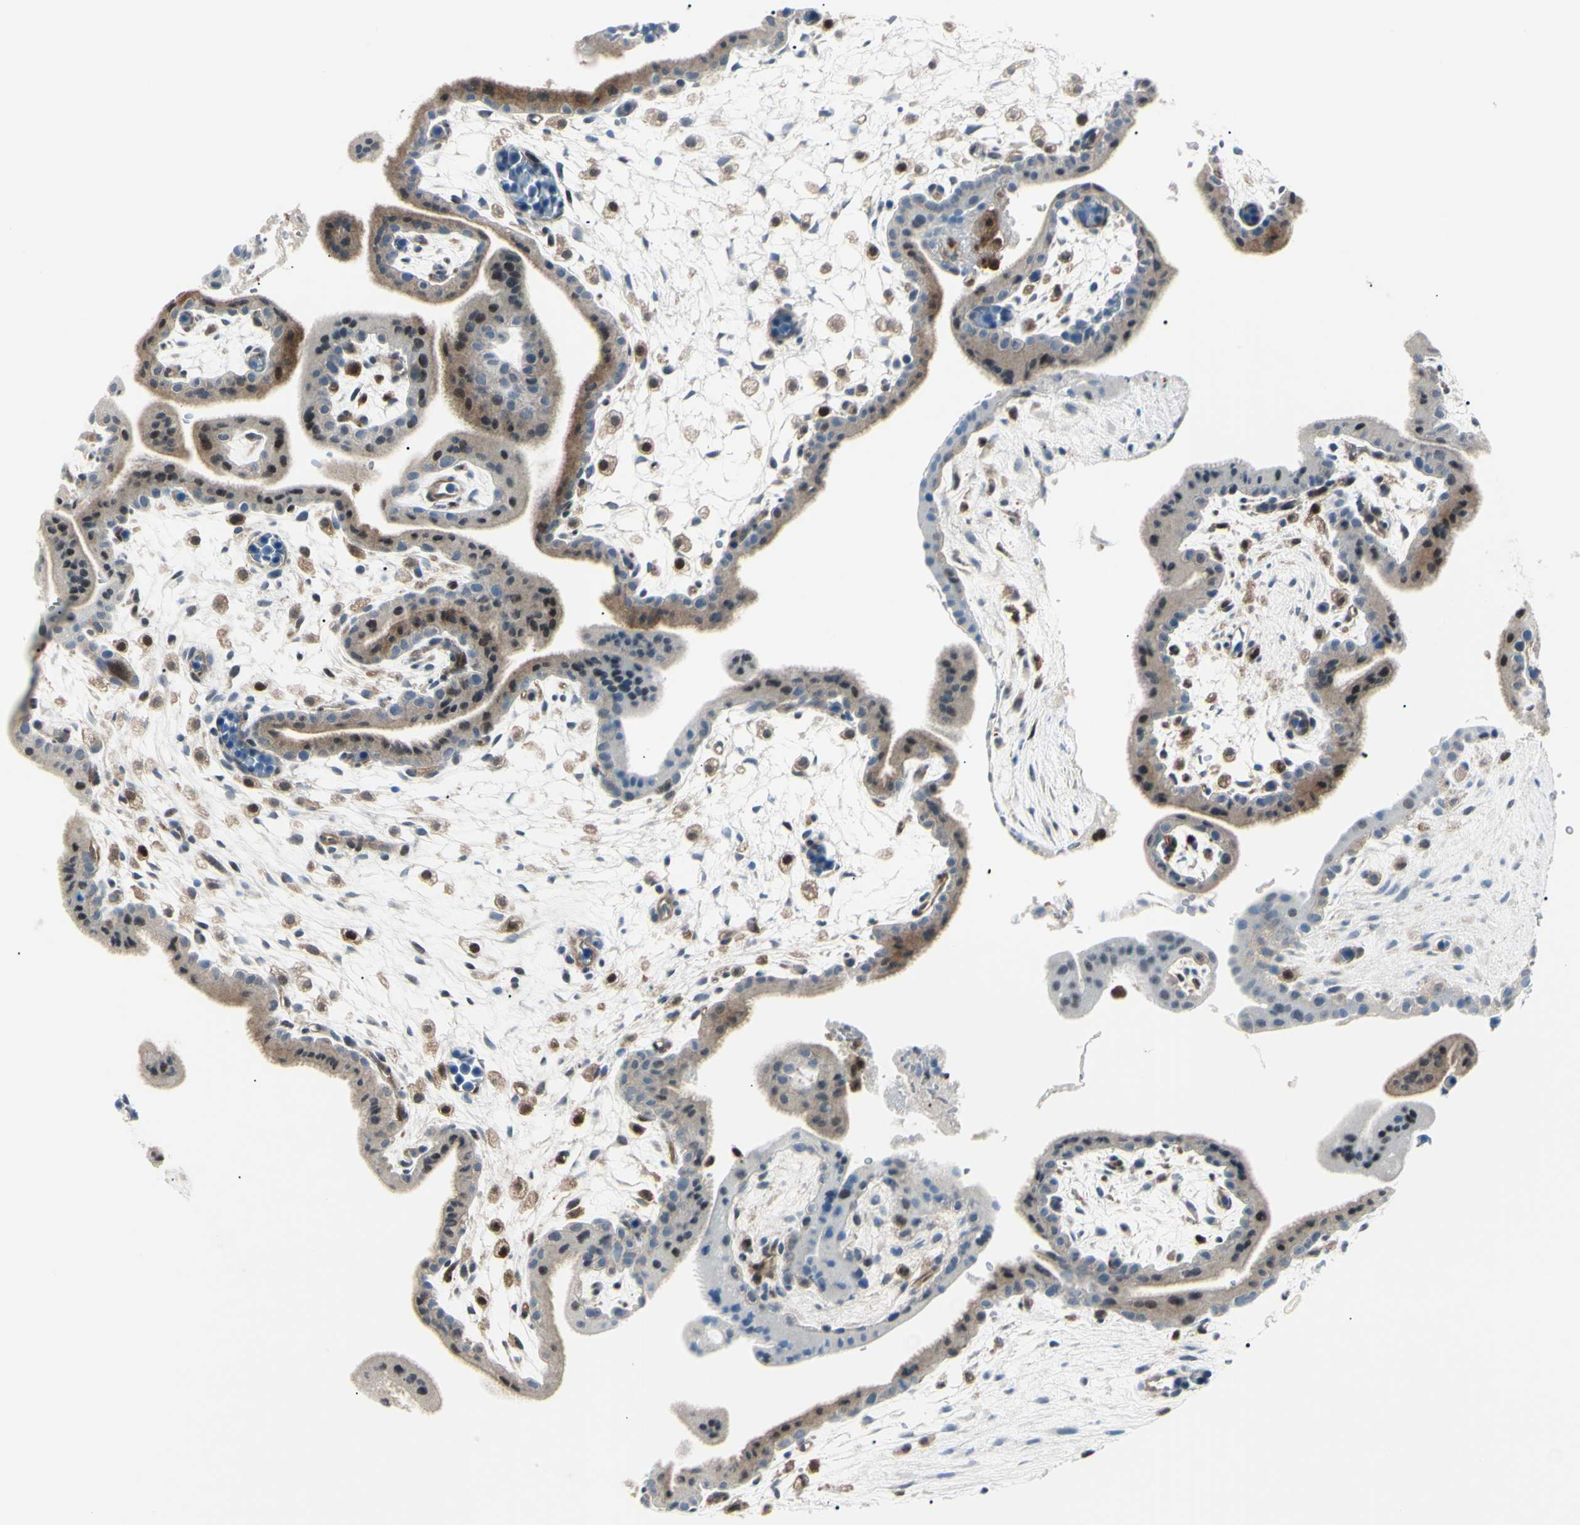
{"staining": {"intensity": "moderate", "quantity": "25%-75%", "location": "cytoplasmic/membranous"}, "tissue": "placenta", "cell_type": "Trophoblastic cells", "image_type": "normal", "snomed": [{"axis": "morphology", "description": "Normal tissue, NOS"}, {"axis": "topography", "description": "Placenta"}], "caption": "A photomicrograph of placenta stained for a protein exhibits moderate cytoplasmic/membranous brown staining in trophoblastic cells.", "gene": "PGK1", "patient": {"sex": "female", "age": 35}}